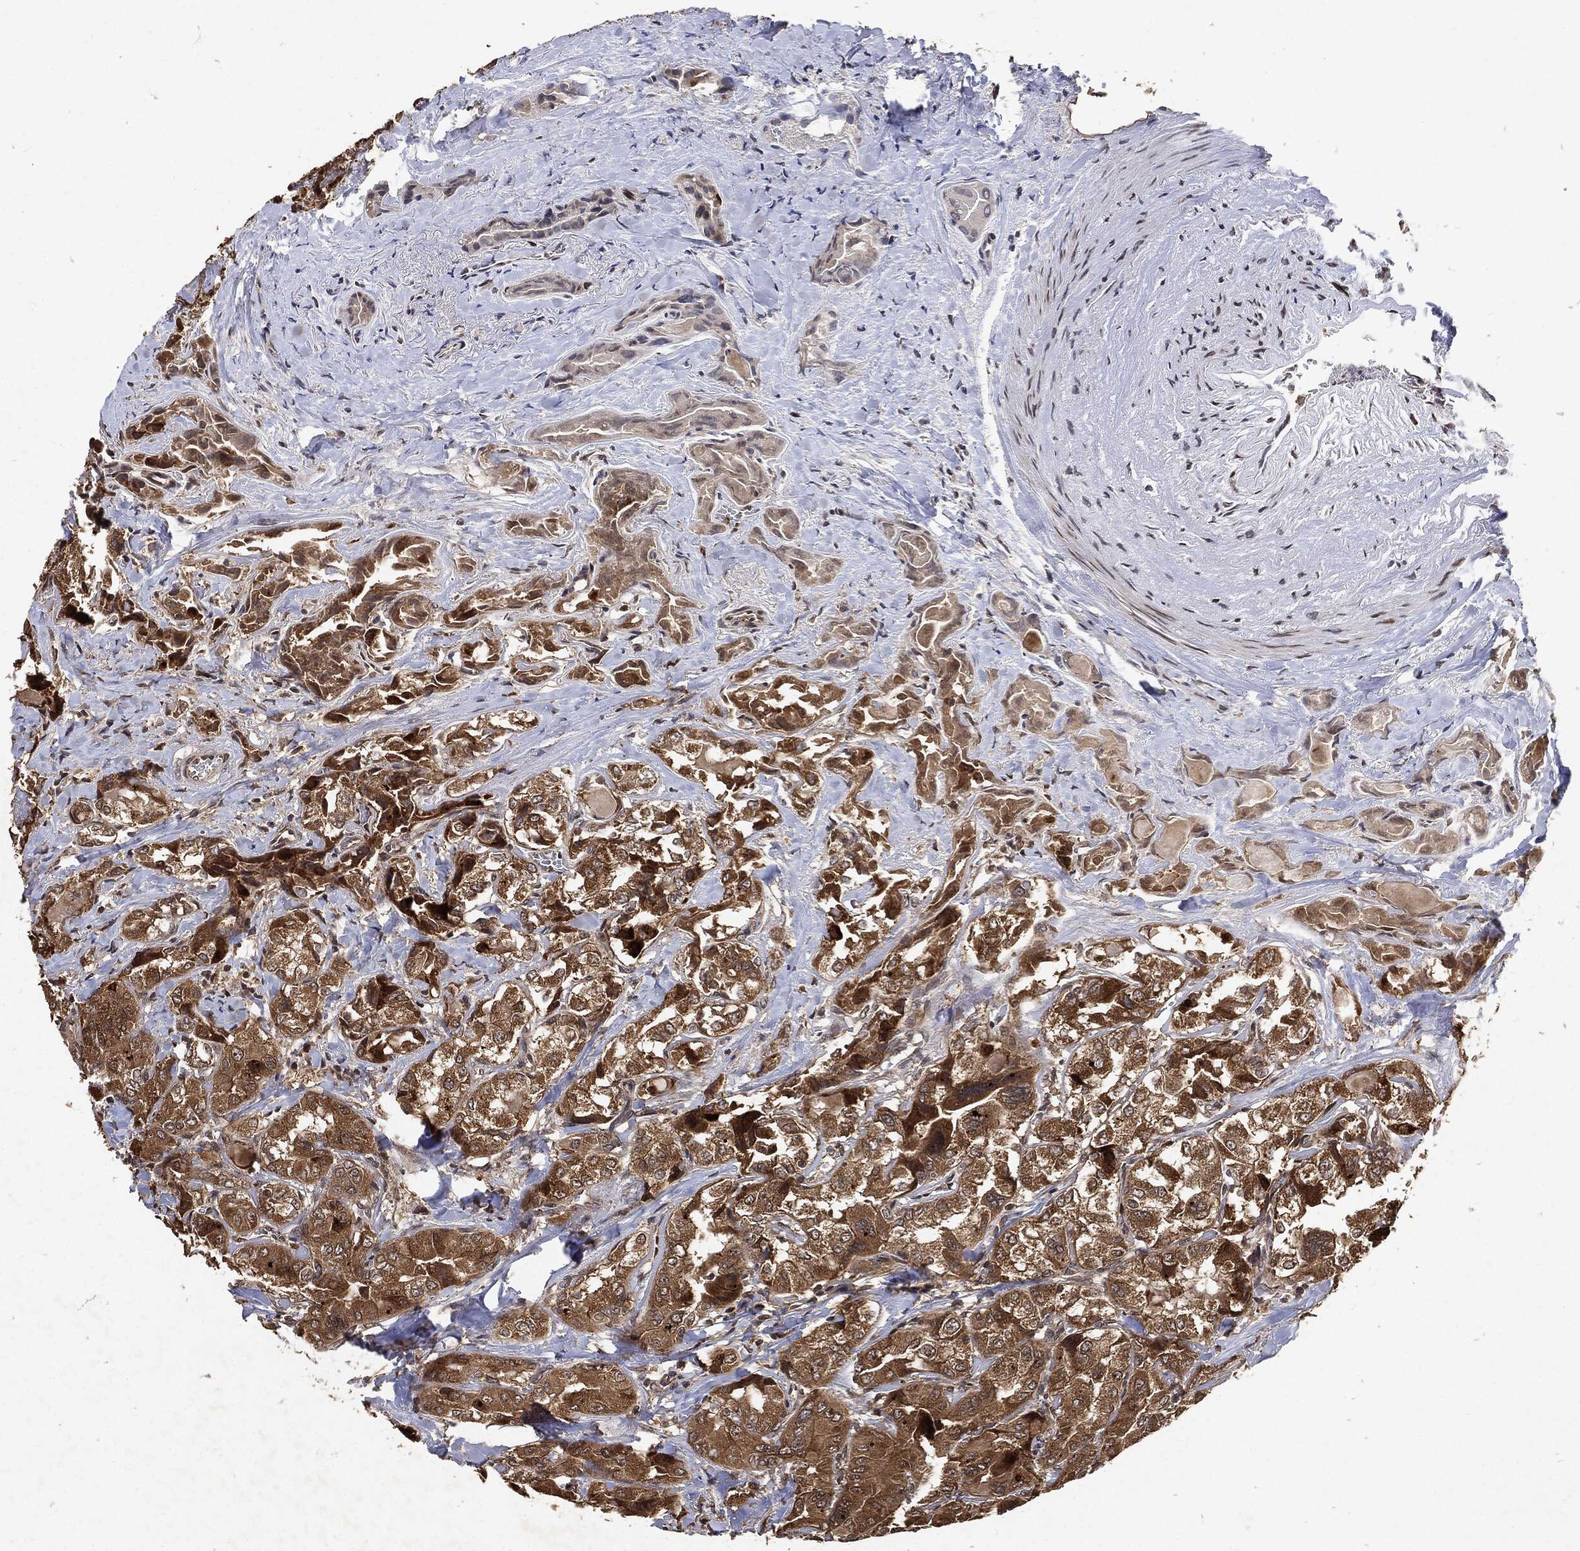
{"staining": {"intensity": "strong", "quantity": ">75%", "location": "cytoplasmic/membranous"}, "tissue": "thyroid cancer", "cell_type": "Tumor cells", "image_type": "cancer", "snomed": [{"axis": "morphology", "description": "Normal tissue, NOS"}, {"axis": "morphology", "description": "Papillary adenocarcinoma, NOS"}, {"axis": "topography", "description": "Thyroid gland"}], "caption": "Thyroid cancer stained for a protein displays strong cytoplasmic/membranous positivity in tumor cells.", "gene": "ZNF226", "patient": {"sex": "female", "age": 66}}